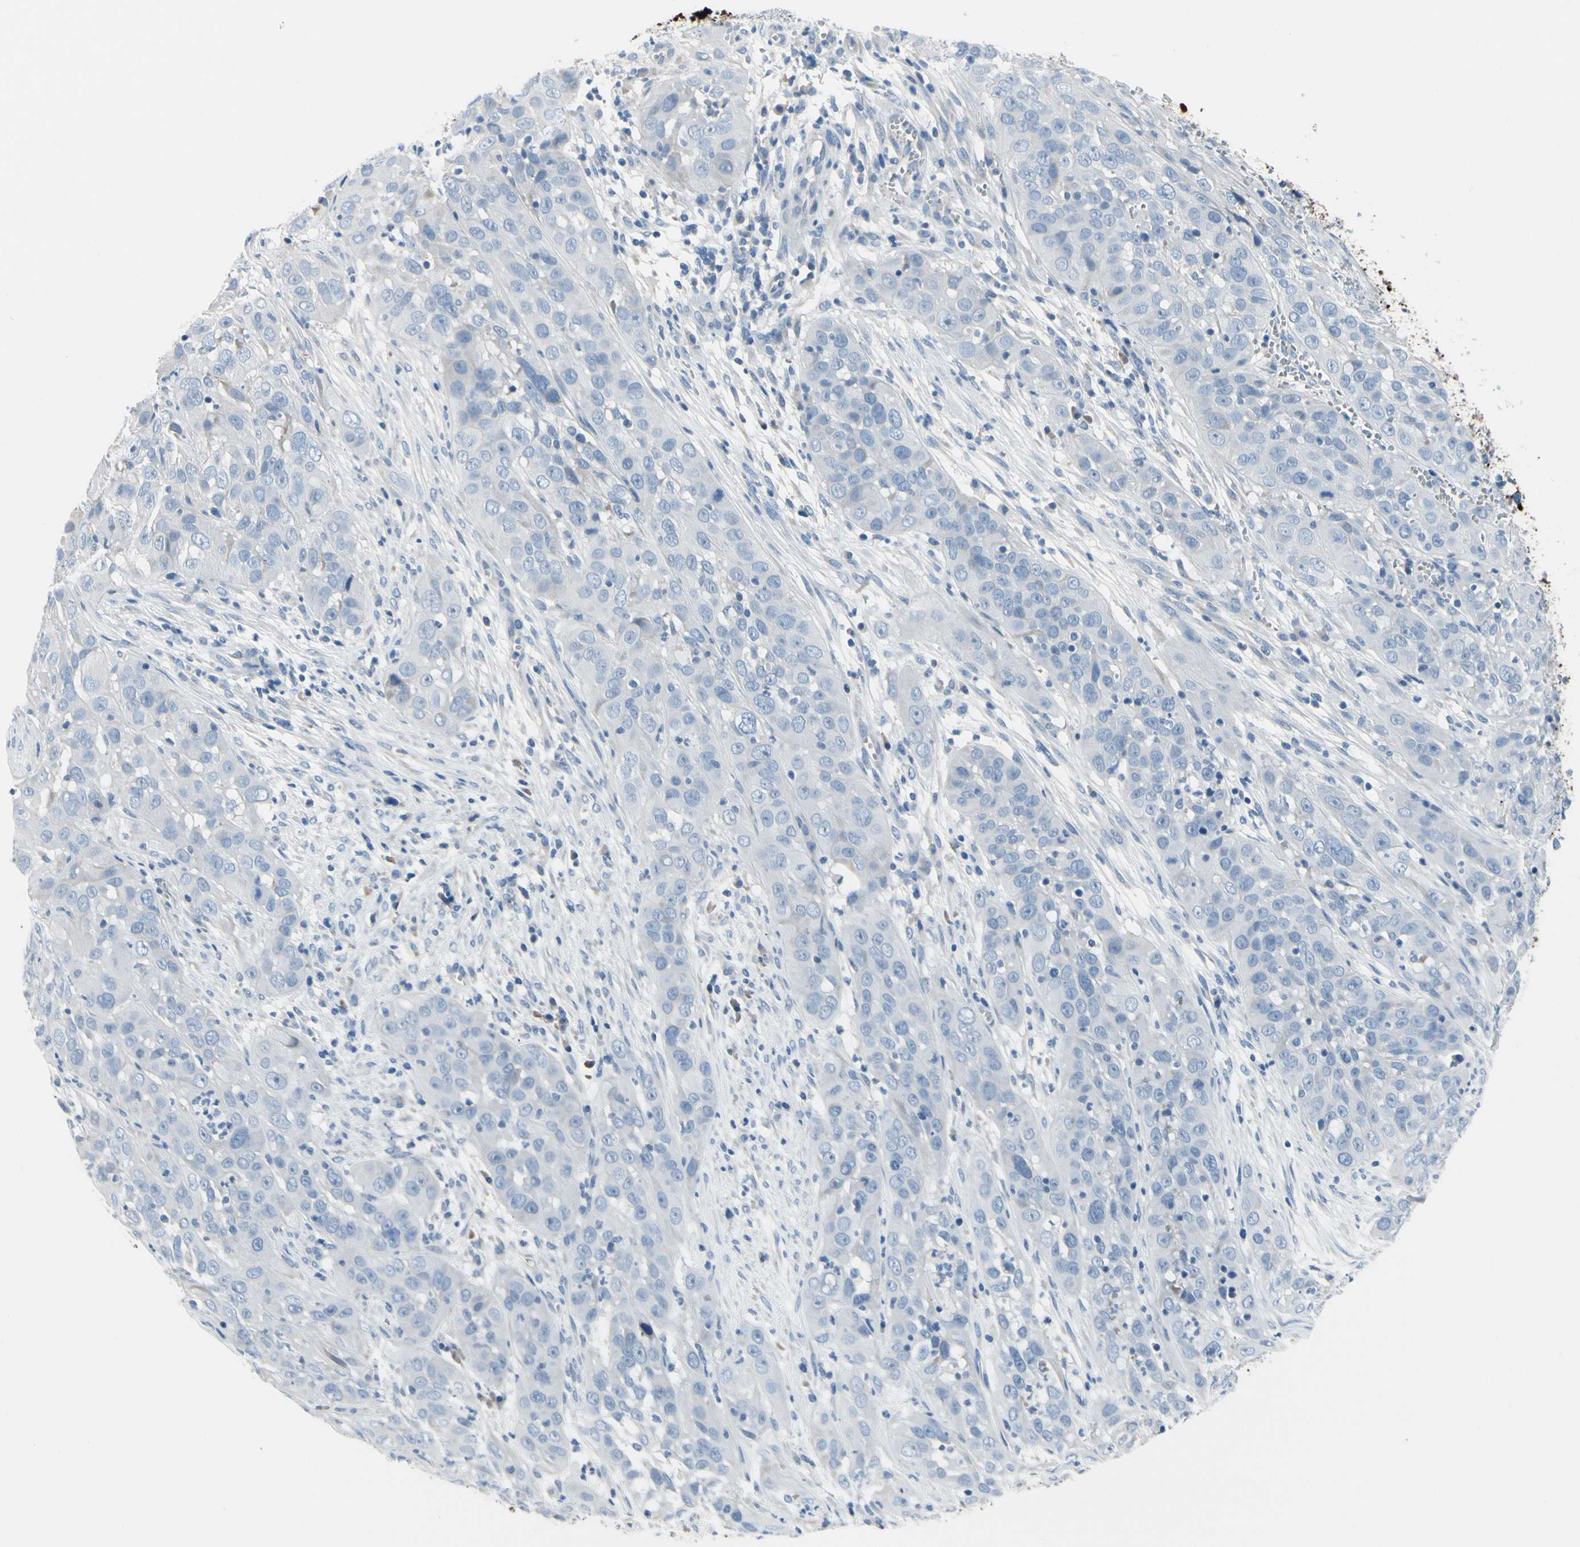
{"staining": {"intensity": "negative", "quantity": "none", "location": "none"}, "tissue": "cervical cancer", "cell_type": "Tumor cells", "image_type": "cancer", "snomed": [{"axis": "morphology", "description": "Squamous cell carcinoma, NOS"}, {"axis": "topography", "description": "Cervix"}], "caption": "Image shows no protein positivity in tumor cells of cervical squamous cell carcinoma tissue. (Stains: DAB IHC with hematoxylin counter stain, Microscopy: brightfield microscopy at high magnification).", "gene": "MUC5B", "patient": {"sex": "female", "age": 32}}